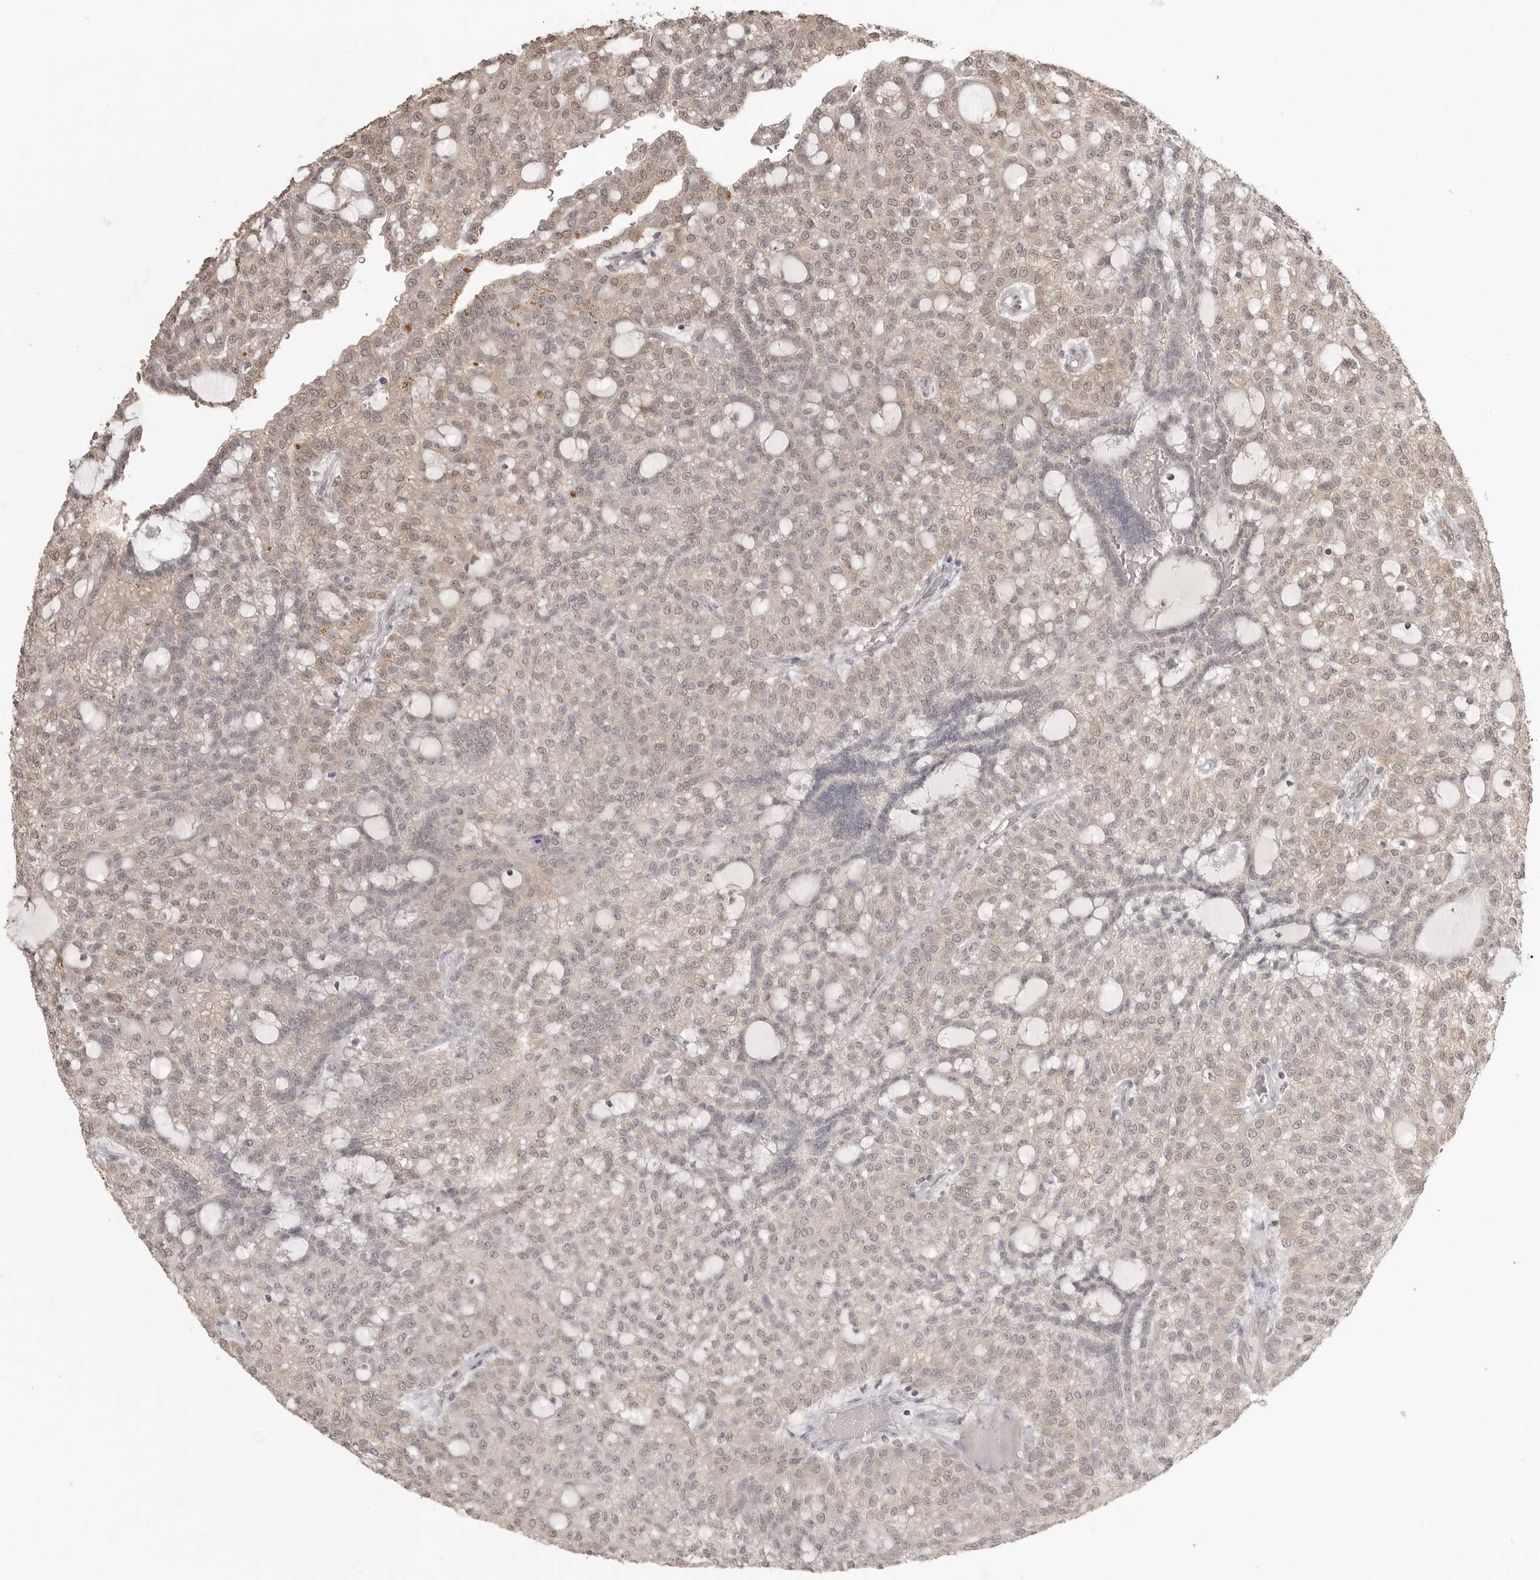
{"staining": {"intensity": "weak", "quantity": "25%-75%", "location": "cytoplasmic/membranous,nuclear"}, "tissue": "renal cancer", "cell_type": "Tumor cells", "image_type": "cancer", "snomed": [{"axis": "morphology", "description": "Adenocarcinoma, NOS"}, {"axis": "topography", "description": "Kidney"}], "caption": "Protein staining by immunohistochemistry demonstrates weak cytoplasmic/membranous and nuclear positivity in about 25%-75% of tumor cells in renal adenocarcinoma. The staining was performed using DAB (3,3'-diaminobenzidine), with brown indicating positive protein expression. Nuclei are stained blue with hematoxylin.", "gene": "SMG8", "patient": {"sex": "male", "age": 63}}